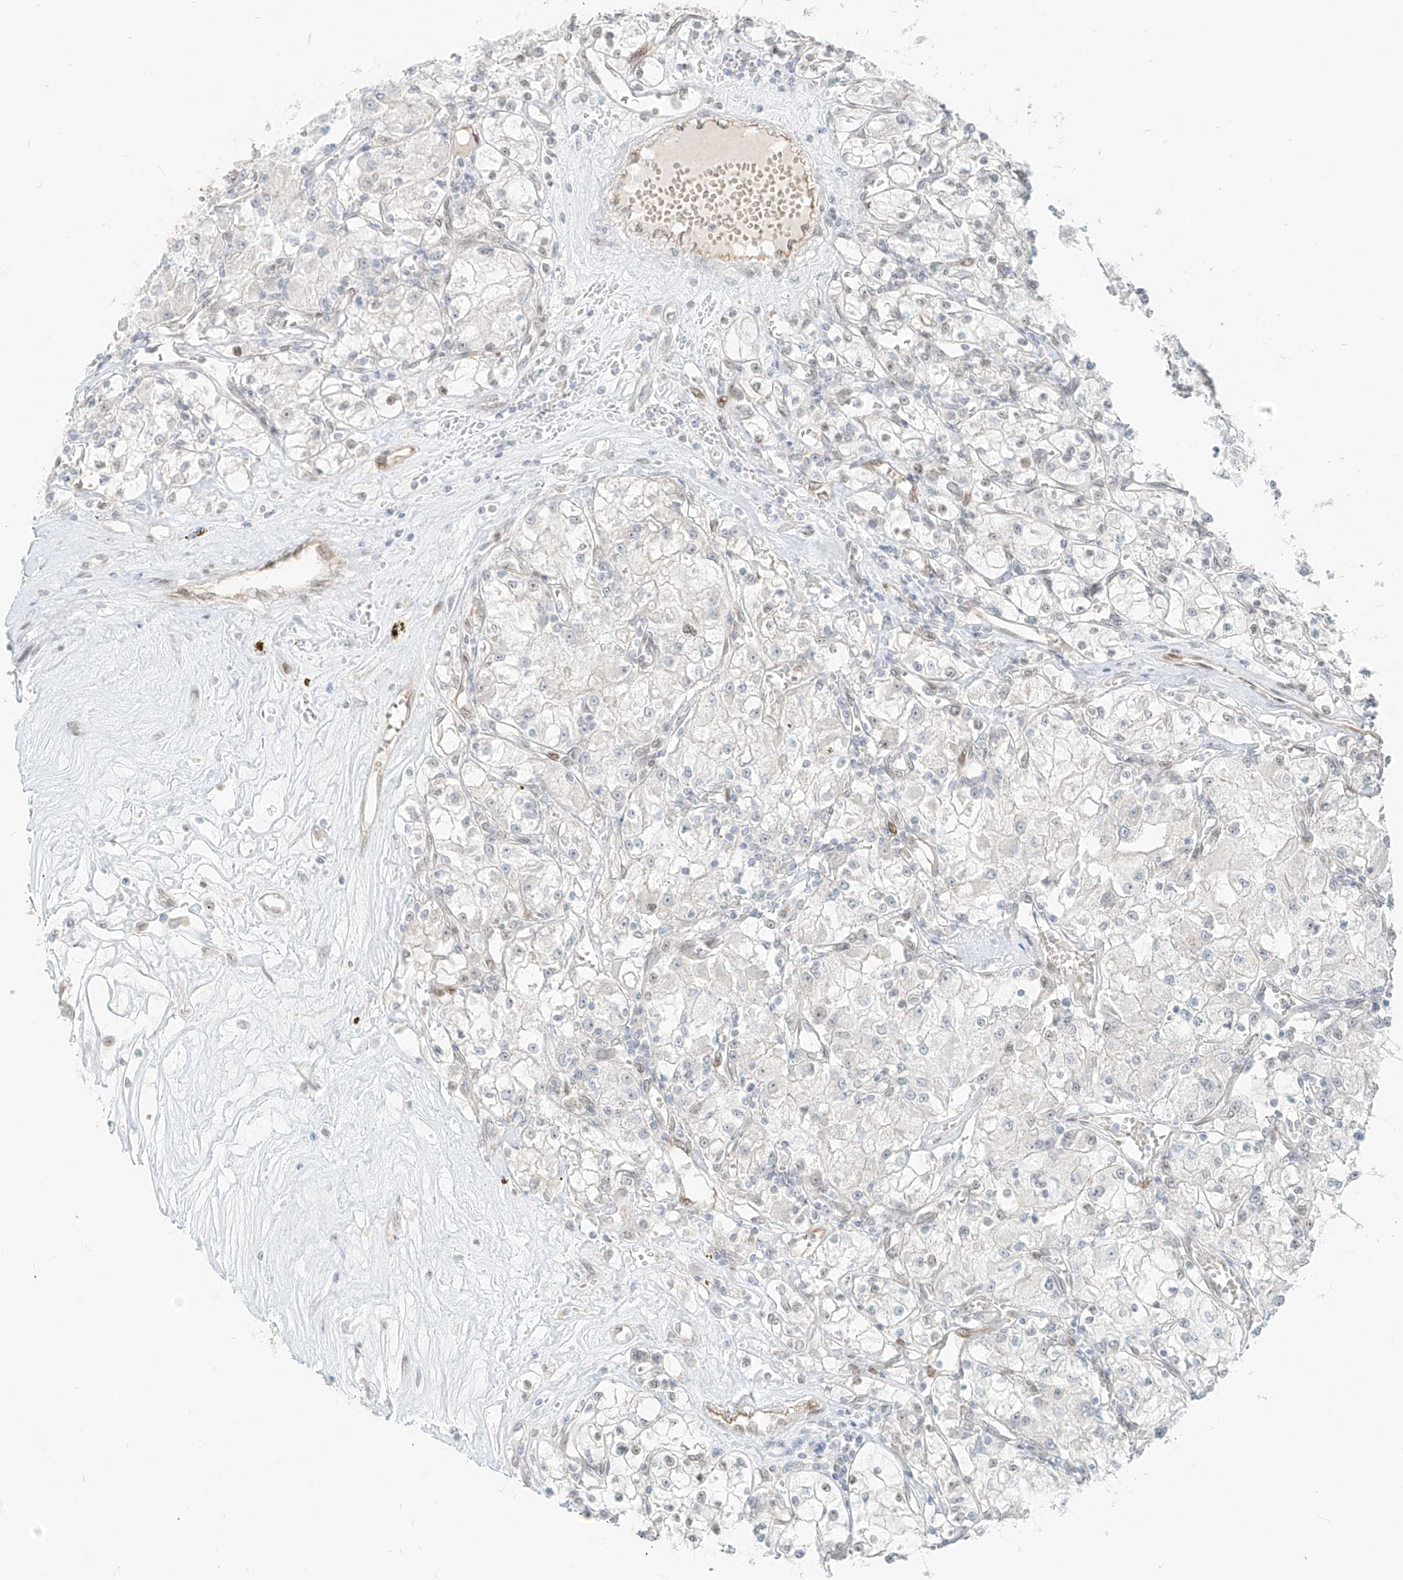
{"staining": {"intensity": "weak", "quantity": "<25%", "location": "nuclear"}, "tissue": "renal cancer", "cell_type": "Tumor cells", "image_type": "cancer", "snomed": [{"axis": "morphology", "description": "Adenocarcinoma, NOS"}, {"axis": "topography", "description": "Kidney"}], "caption": "The micrograph shows no staining of tumor cells in adenocarcinoma (renal).", "gene": "ZNF774", "patient": {"sex": "female", "age": 59}}